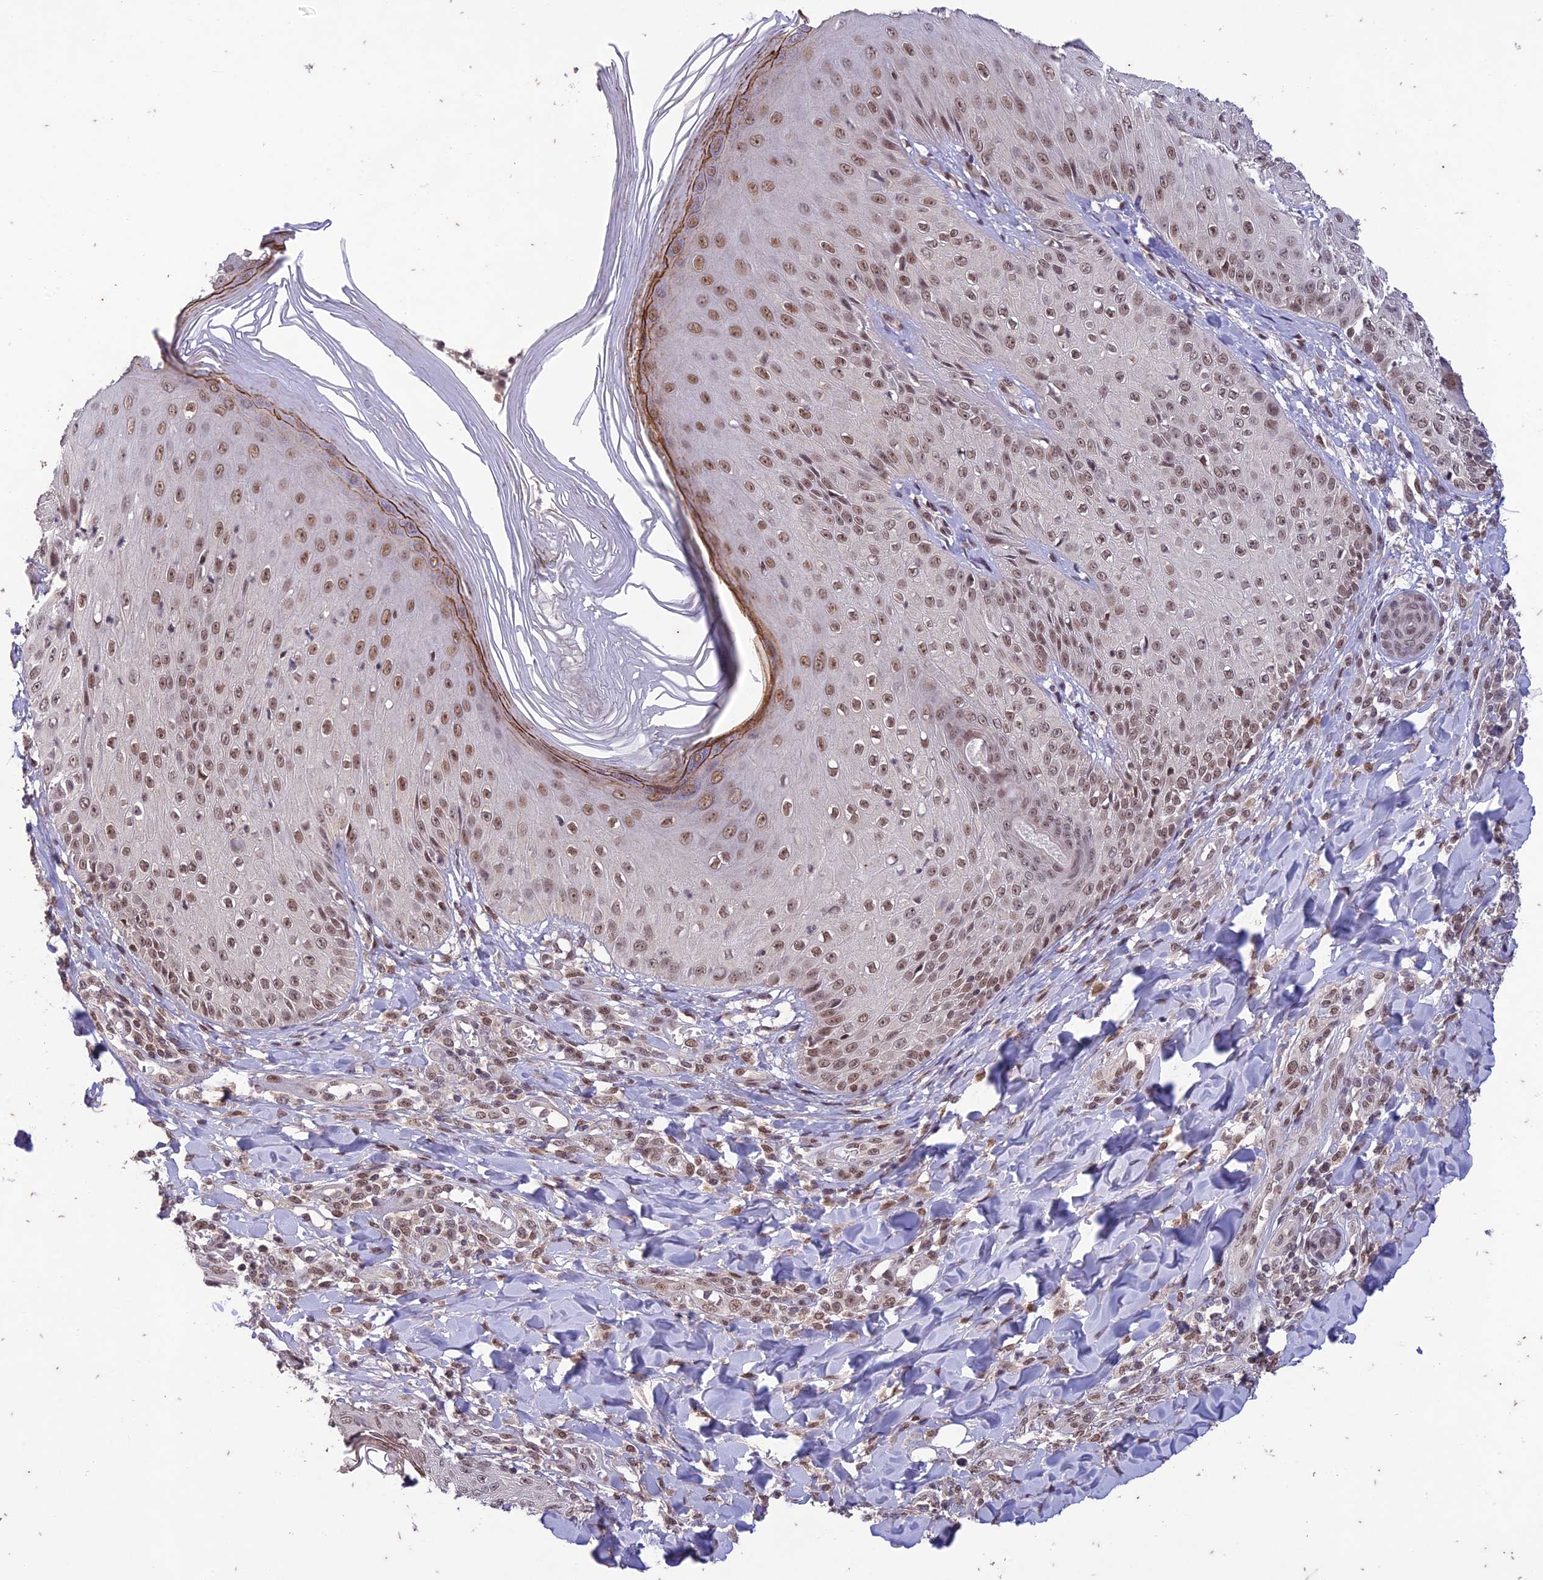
{"staining": {"intensity": "moderate", "quantity": ">75%", "location": "nuclear"}, "tissue": "skin", "cell_type": "Epidermal cells", "image_type": "normal", "snomed": [{"axis": "morphology", "description": "Normal tissue, NOS"}, {"axis": "morphology", "description": "Inflammation, NOS"}, {"axis": "topography", "description": "Soft tissue"}, {"axis": "topography", "description": "Anal"}], "caption": "Protein staining of unremarkable skin exhibits moderate nuclear positivity in about >75% of epidermal cells.", "gene": "POP4", "patient": {"sex": "female", "age": 15}}